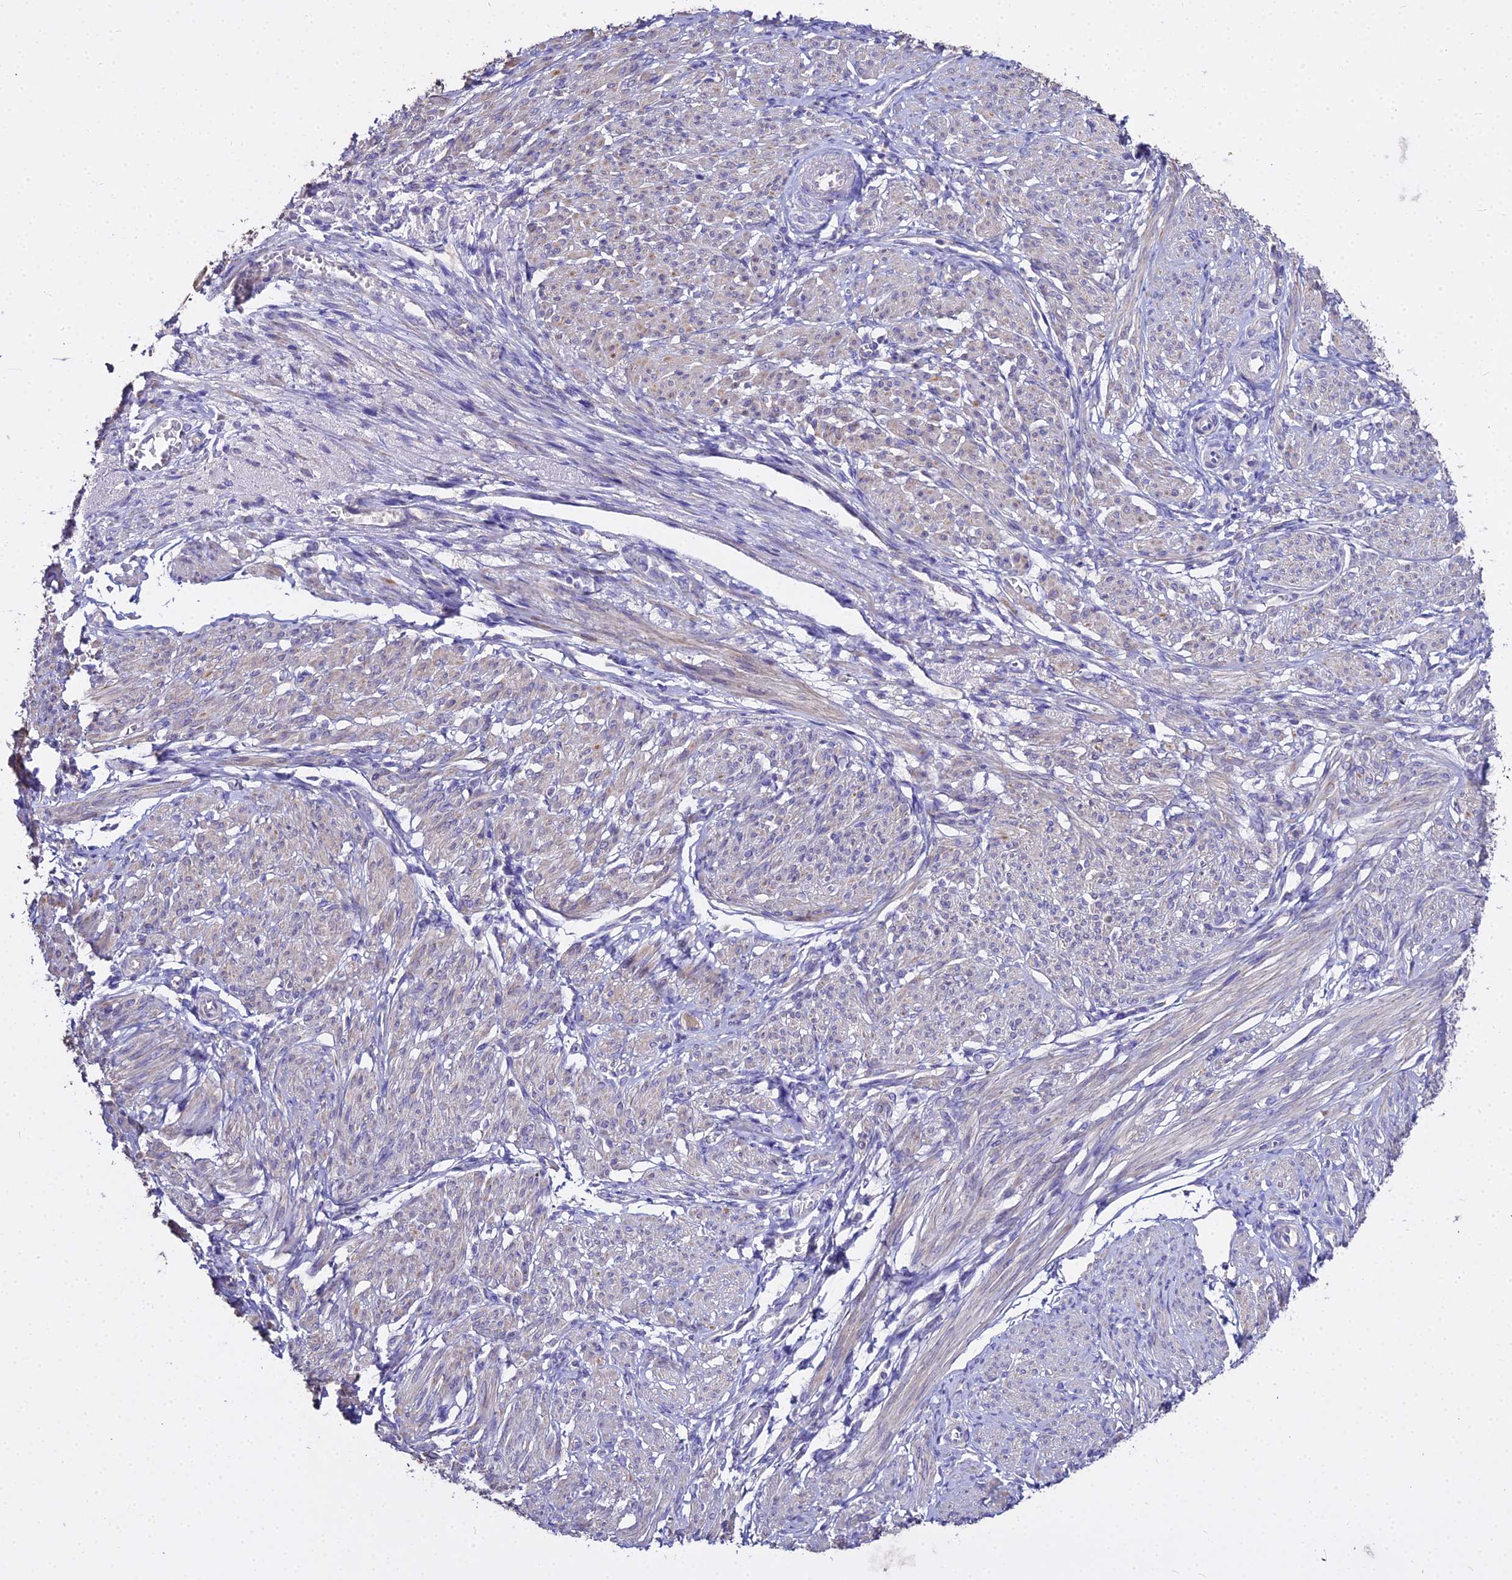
{"staining": {"intensity": "weak", "quantity": "<25%", "location": "cytoplasmic/membranous"}, "tissue": "smooth muscle", "cell_type": "Smooth muscle cells", "image_type": "normal", "snomed": [{"axis": "morphology", "description": "Normal tissue, NOS"}, {"axis": "topography", "description": "Smooth muscle"}], "caption": "High power microscopy image of an immunohistochemistry micrograph of unremarkable smooth muscle, revealing no significant positivity in smooth muscle cells.", "gene": "GLYAT", "patient": {"sex": "female", "age": 39}}